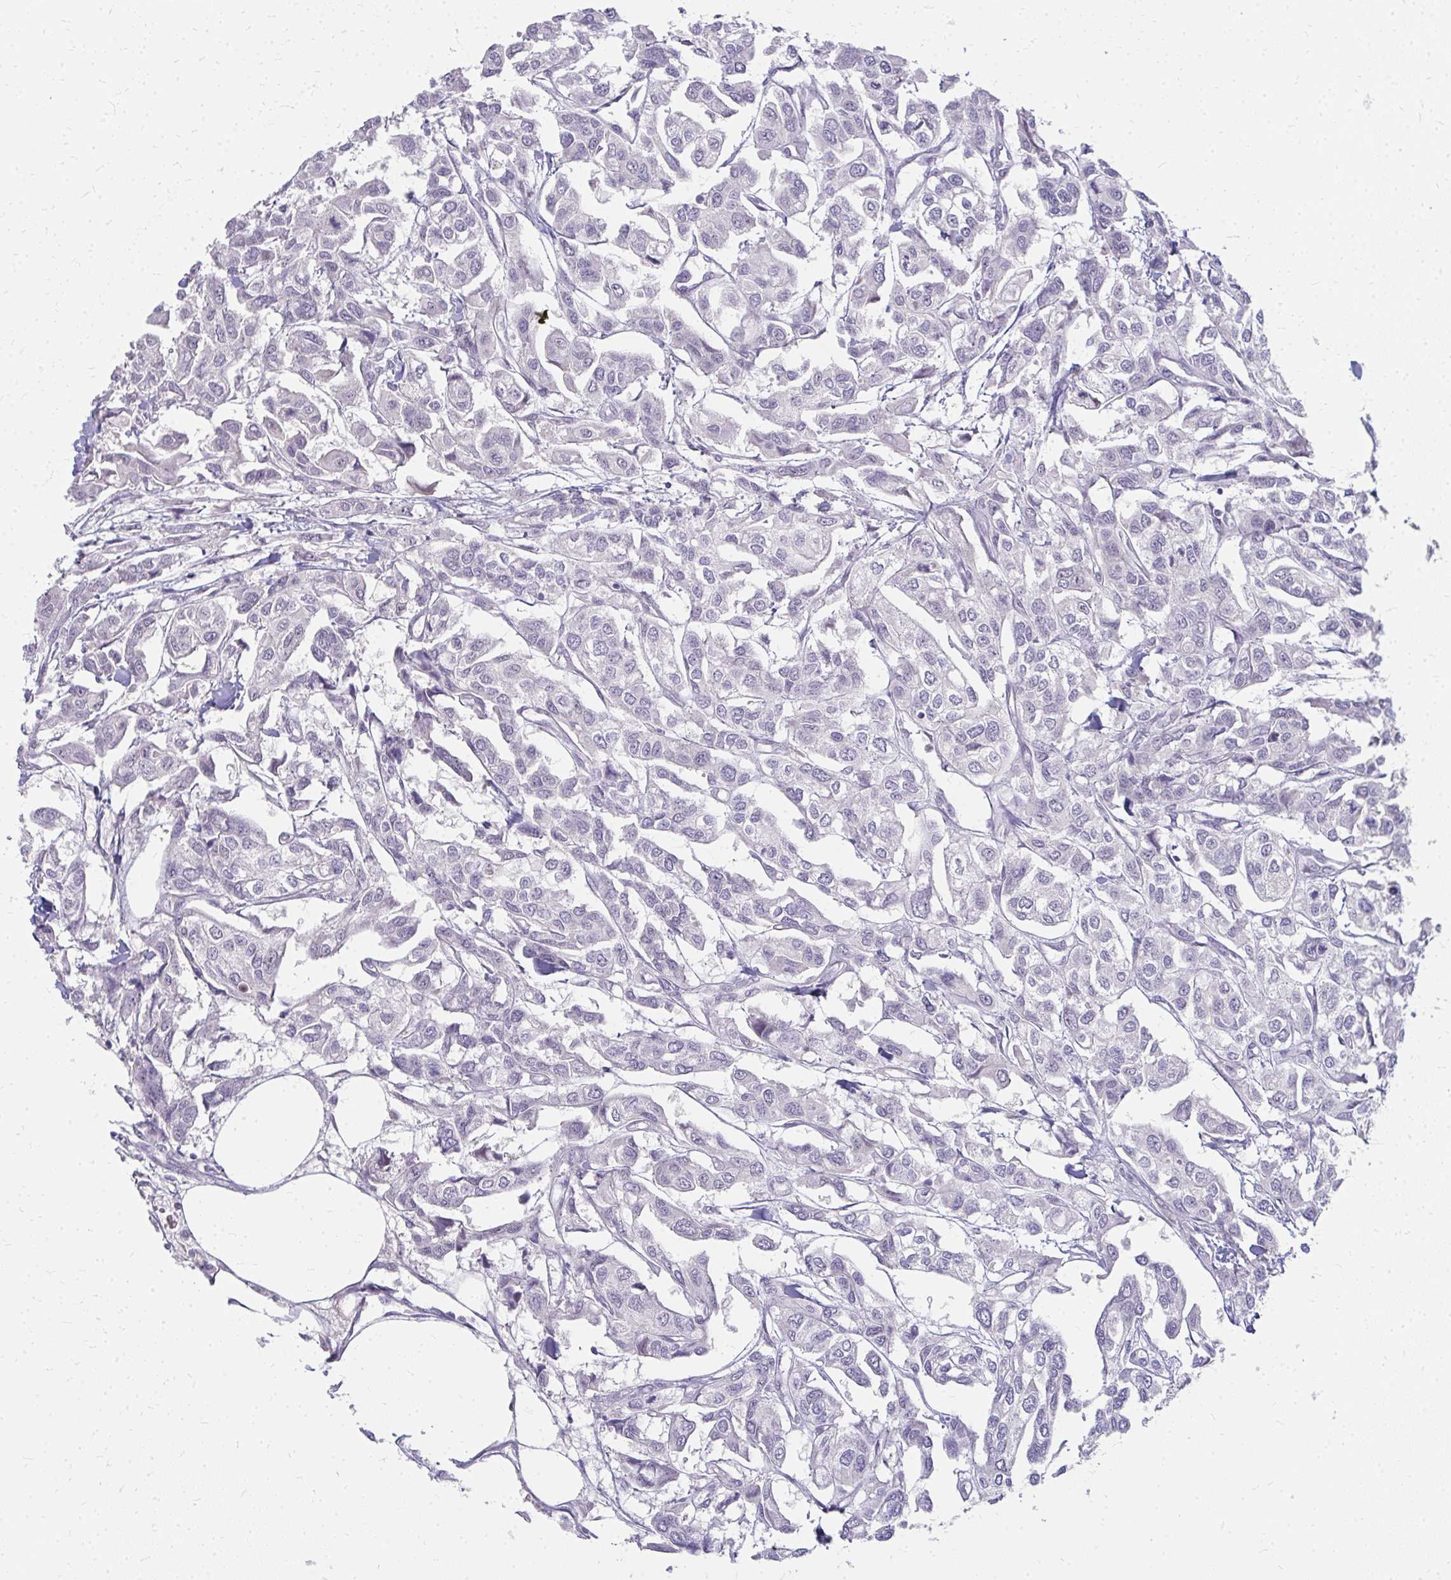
{"staining": {"intensity": "negative", "quantity": "none", "location": "none"}, "tissue": "urothelial cancer", "cell_type": "Tumor cells", "image_type": "cancer", "snomed": [{"axis": "morphology", "description": "Urothelial carcinoma, High grade"}, {"axis": "topography", "description": "Urinary bladder"}], "caption": "IHC of human urothelial carcinoma (high-grade) reveals no positivity in tumor cells.", "gene": "FAM9A", "patient": {"sex": "male", "age": 67}}